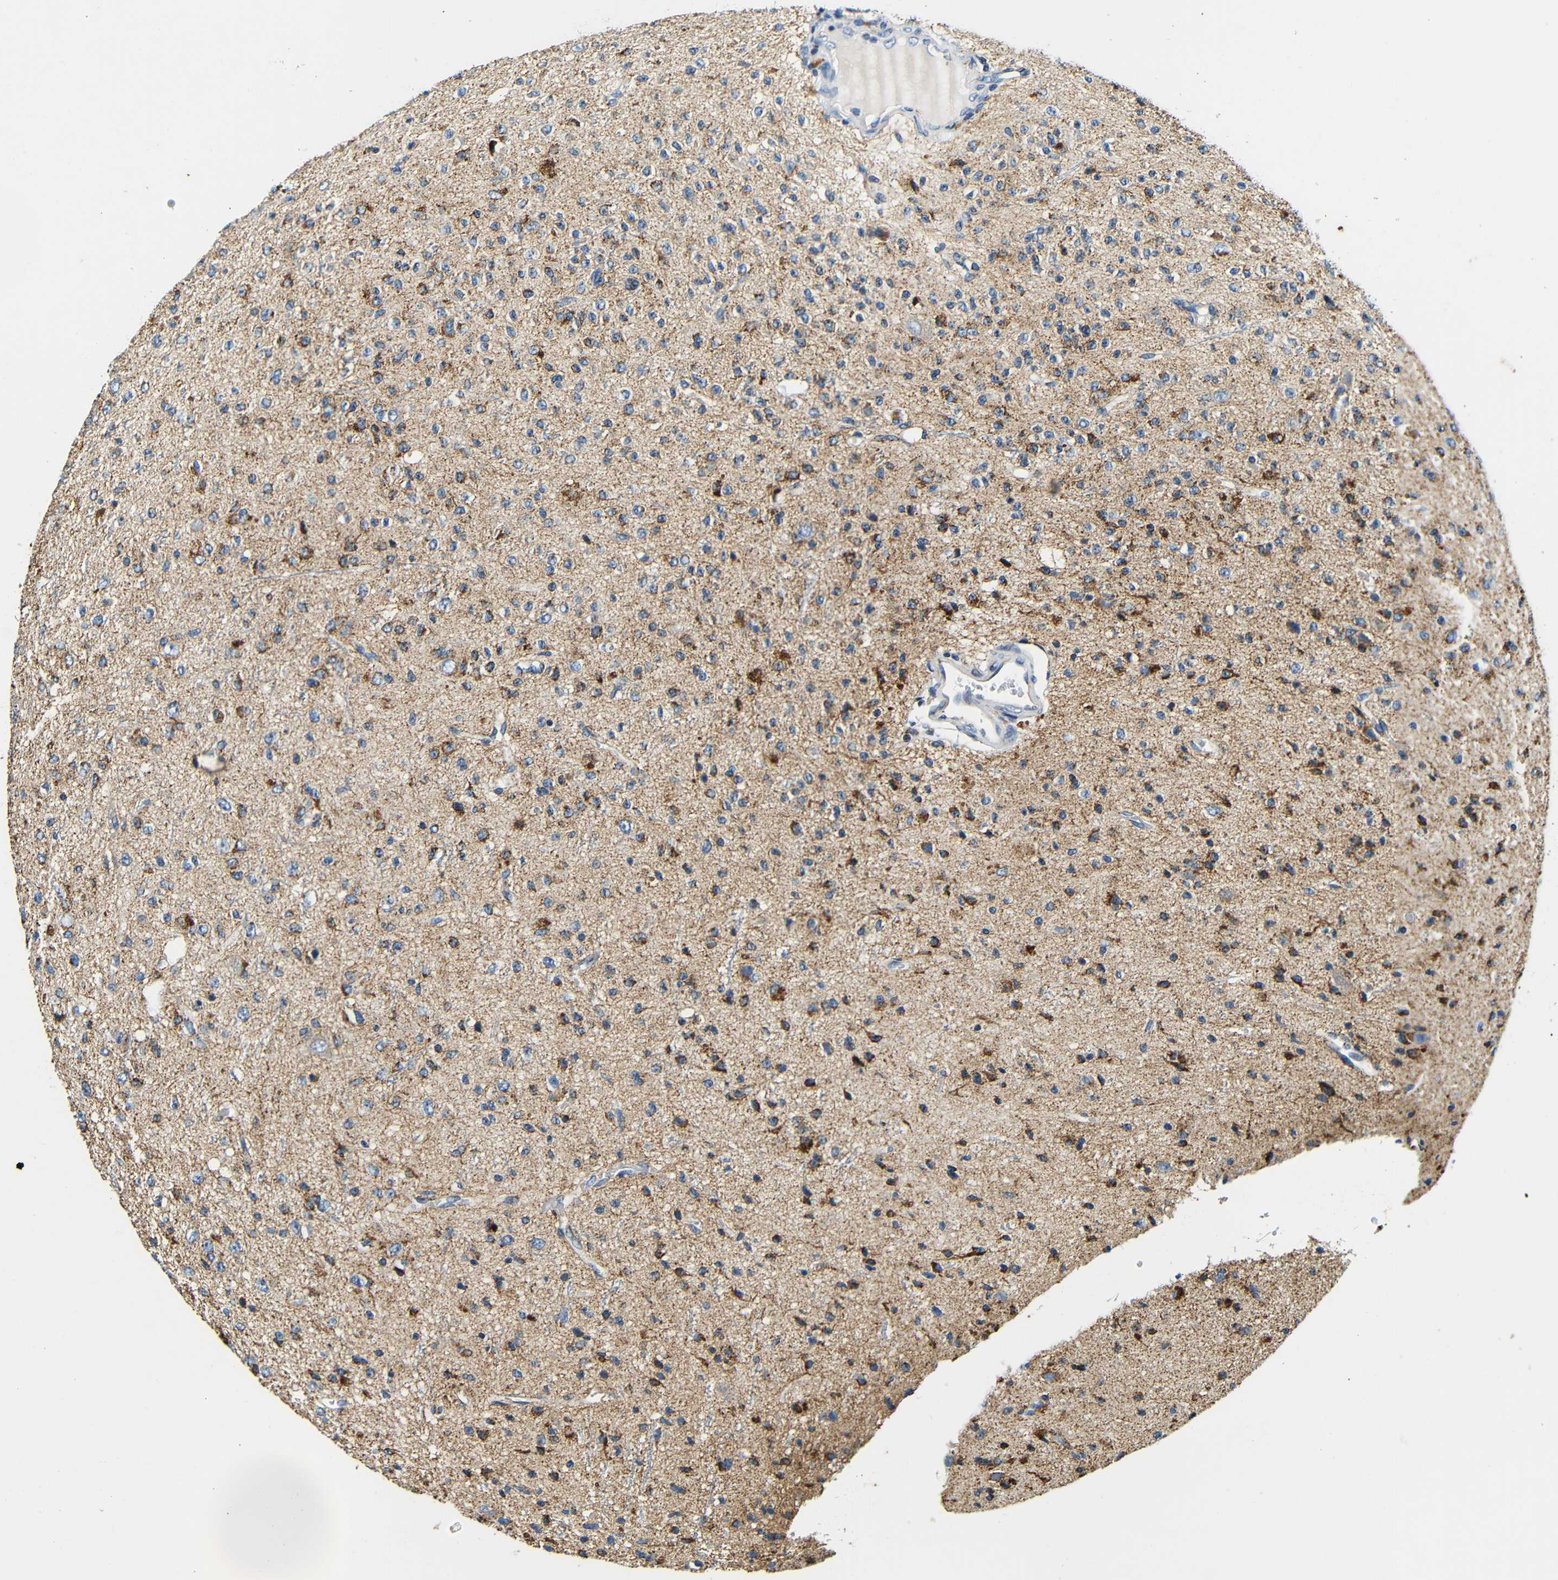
{"staining": {"intensity": "moderate", "quantity": "25%-75%", "location": "cytoplasmic/membranous"}, "tissue": "glioma", "cell_type": "Tumor cells", "image_type": "cancer", "snomed": [{"axis": "morphology", "description": "Glioma, malignant, High grade"}, {"axis": "topography", "description": "pancreas cauda"}], "caption": "Malignant glioma (high-grade) stained for a protein (brown) shows moderate cytoplasmic/membranous positive expression in approximately 25%-75% of tumor cells.", "gene": "GALNT18", "patient": {"sex": "male", "age": 60}}